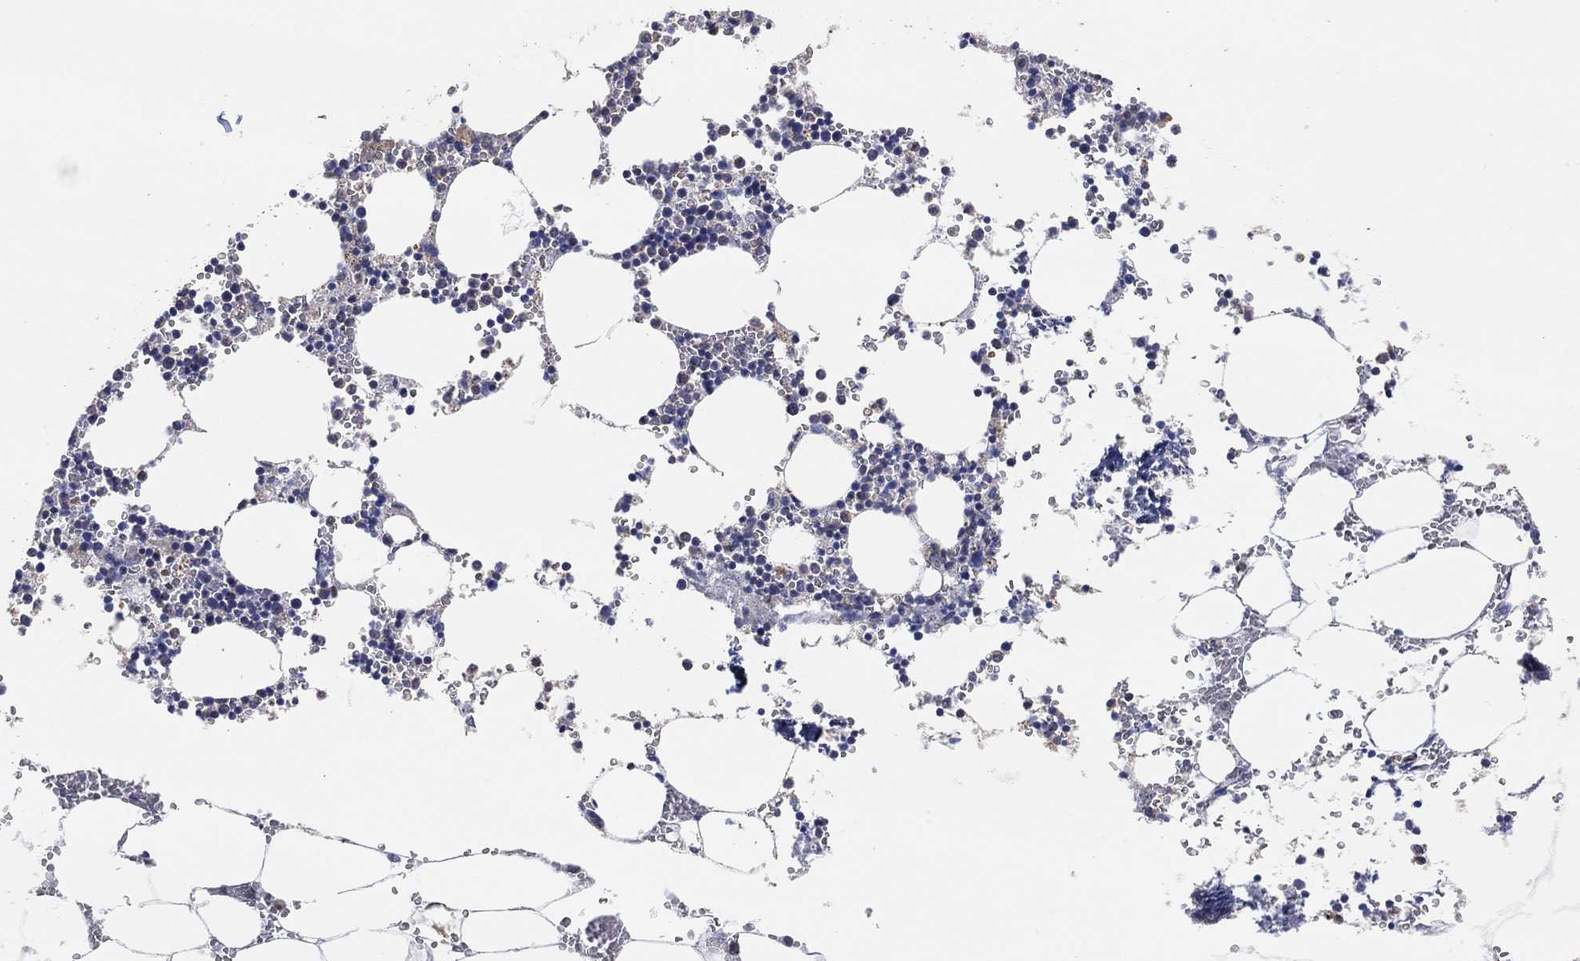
{"staining": {"intensity": "moderate", "quantity": "<25%", "location": "cytoplasmic/membranous"}, "tissue": "bone marrow", "cell_type": "Hematopoietic cells", "image_type": "normal", "snomed": [{"axis": "morphology", "description": "Normal tissue, NOS"}, {"axis": "topography", "description": "Bone marrow"}], "caption": "DAB (3,3'-diaminobenzidine) immunohistochemical staining of benign human bone marrow demonstrates moderate cytoplasmic/membranous protein expression in about <25% of hematopoietic cells.", "gene": "GCAT", "patient": {"sex": "female", "age": 64}}